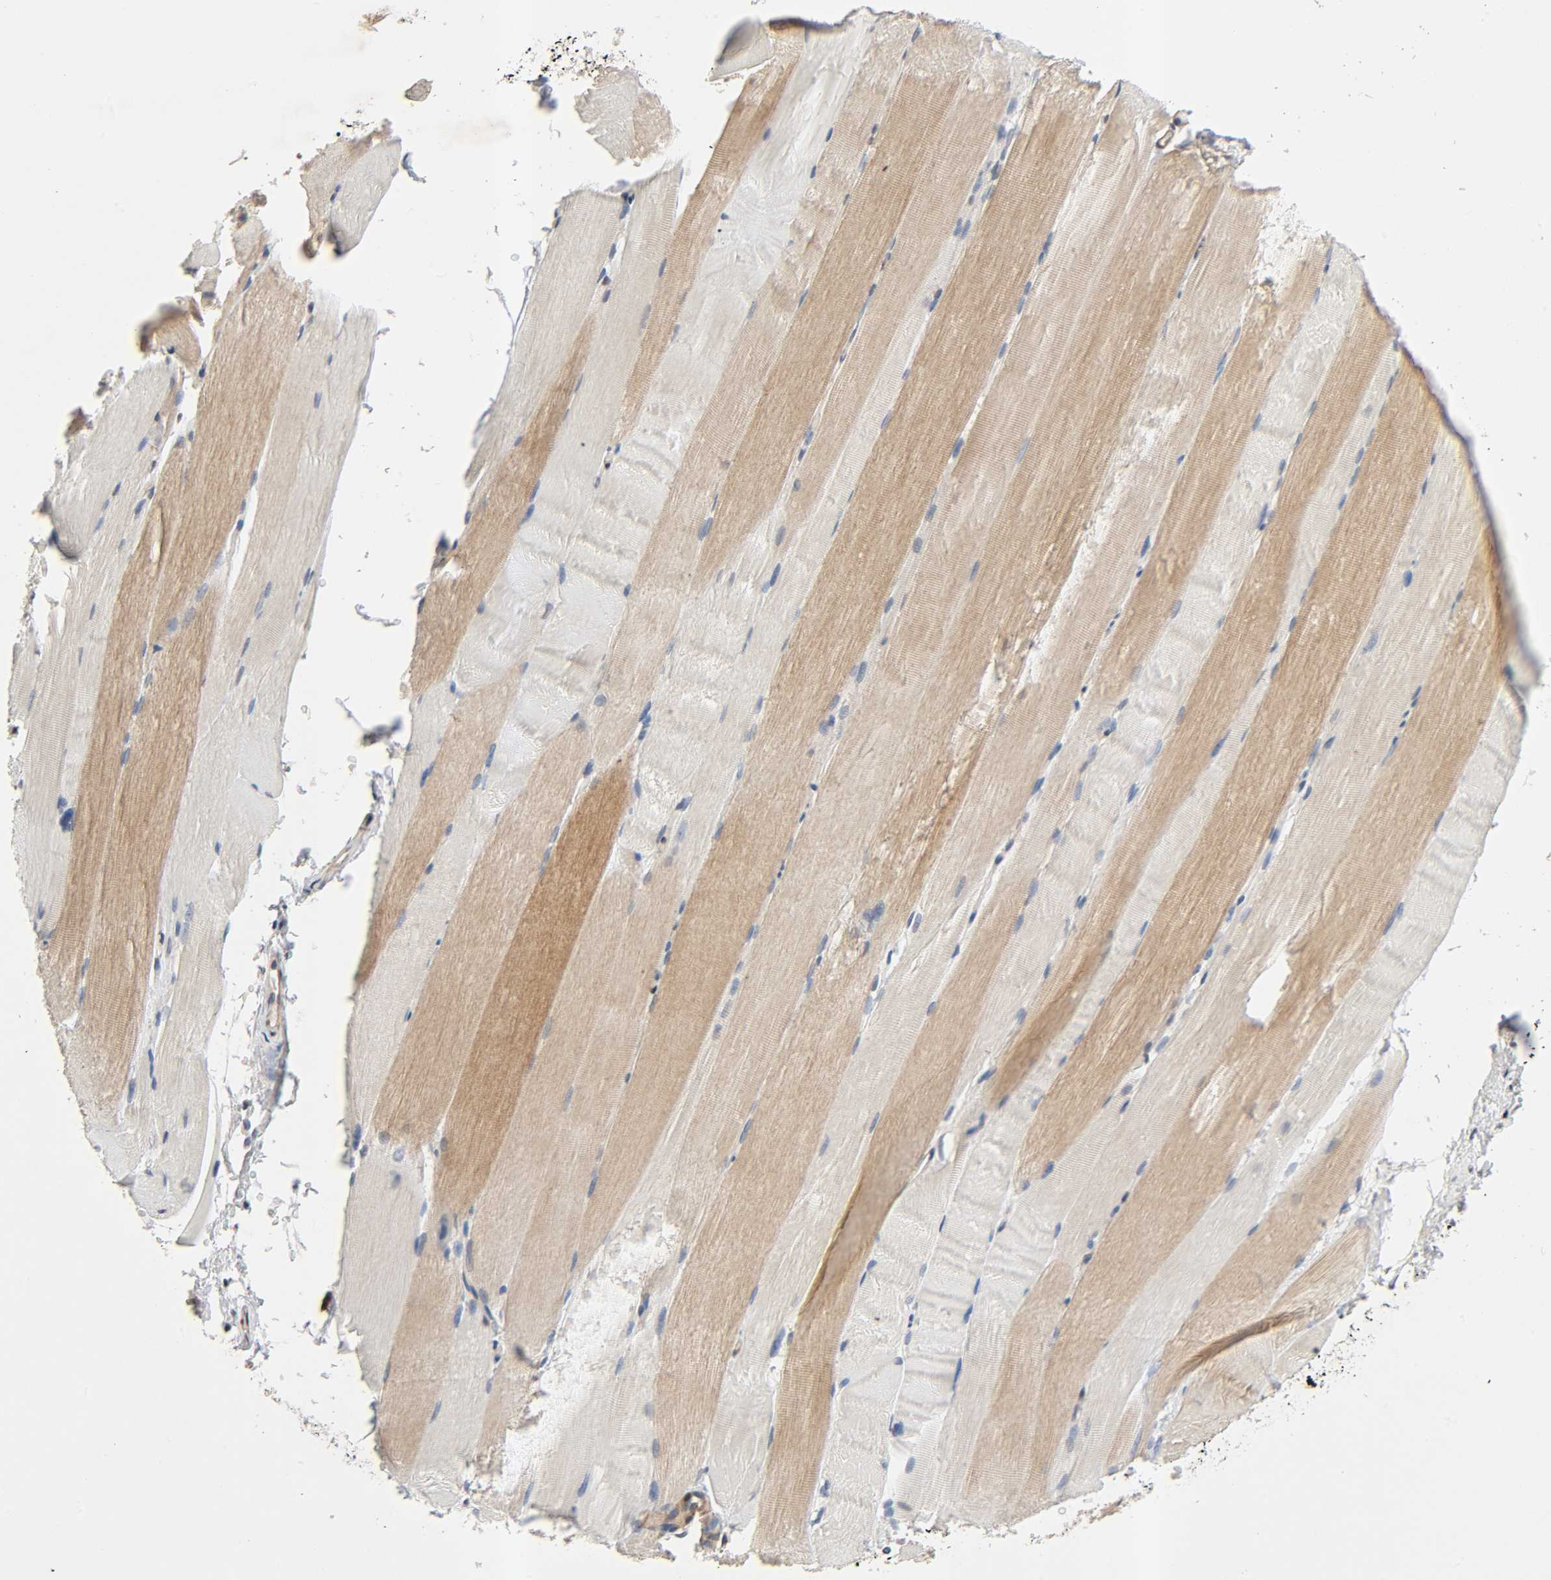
{"staining": {"intensity": "weak", "quantity": ">75%", "location": "cytoplasmic/membranous"}, "tissue": "skeletal muscle", "cell_type": "Myocytes", "image_type": "normal", "snomed": [{"axis": "morphology", "description": "Normal tissue, NOS"}, {"axis": "topography", "description": "Skeletal muscle"}, {"axis": "topography", "description": "Parathyroid gland"}], "caption": "Protein staining of unremarkable skeletal muscle demonstrates weak cytoplasmic/membranous positivity in approximately >75% of myocytes. The staining was performed using DAB, with brown indicating positive protein expression. Nuclei are stained blue with hematoxylin.", "gene": "PTK2", "patient": {"sex": "female", "age": 37}}